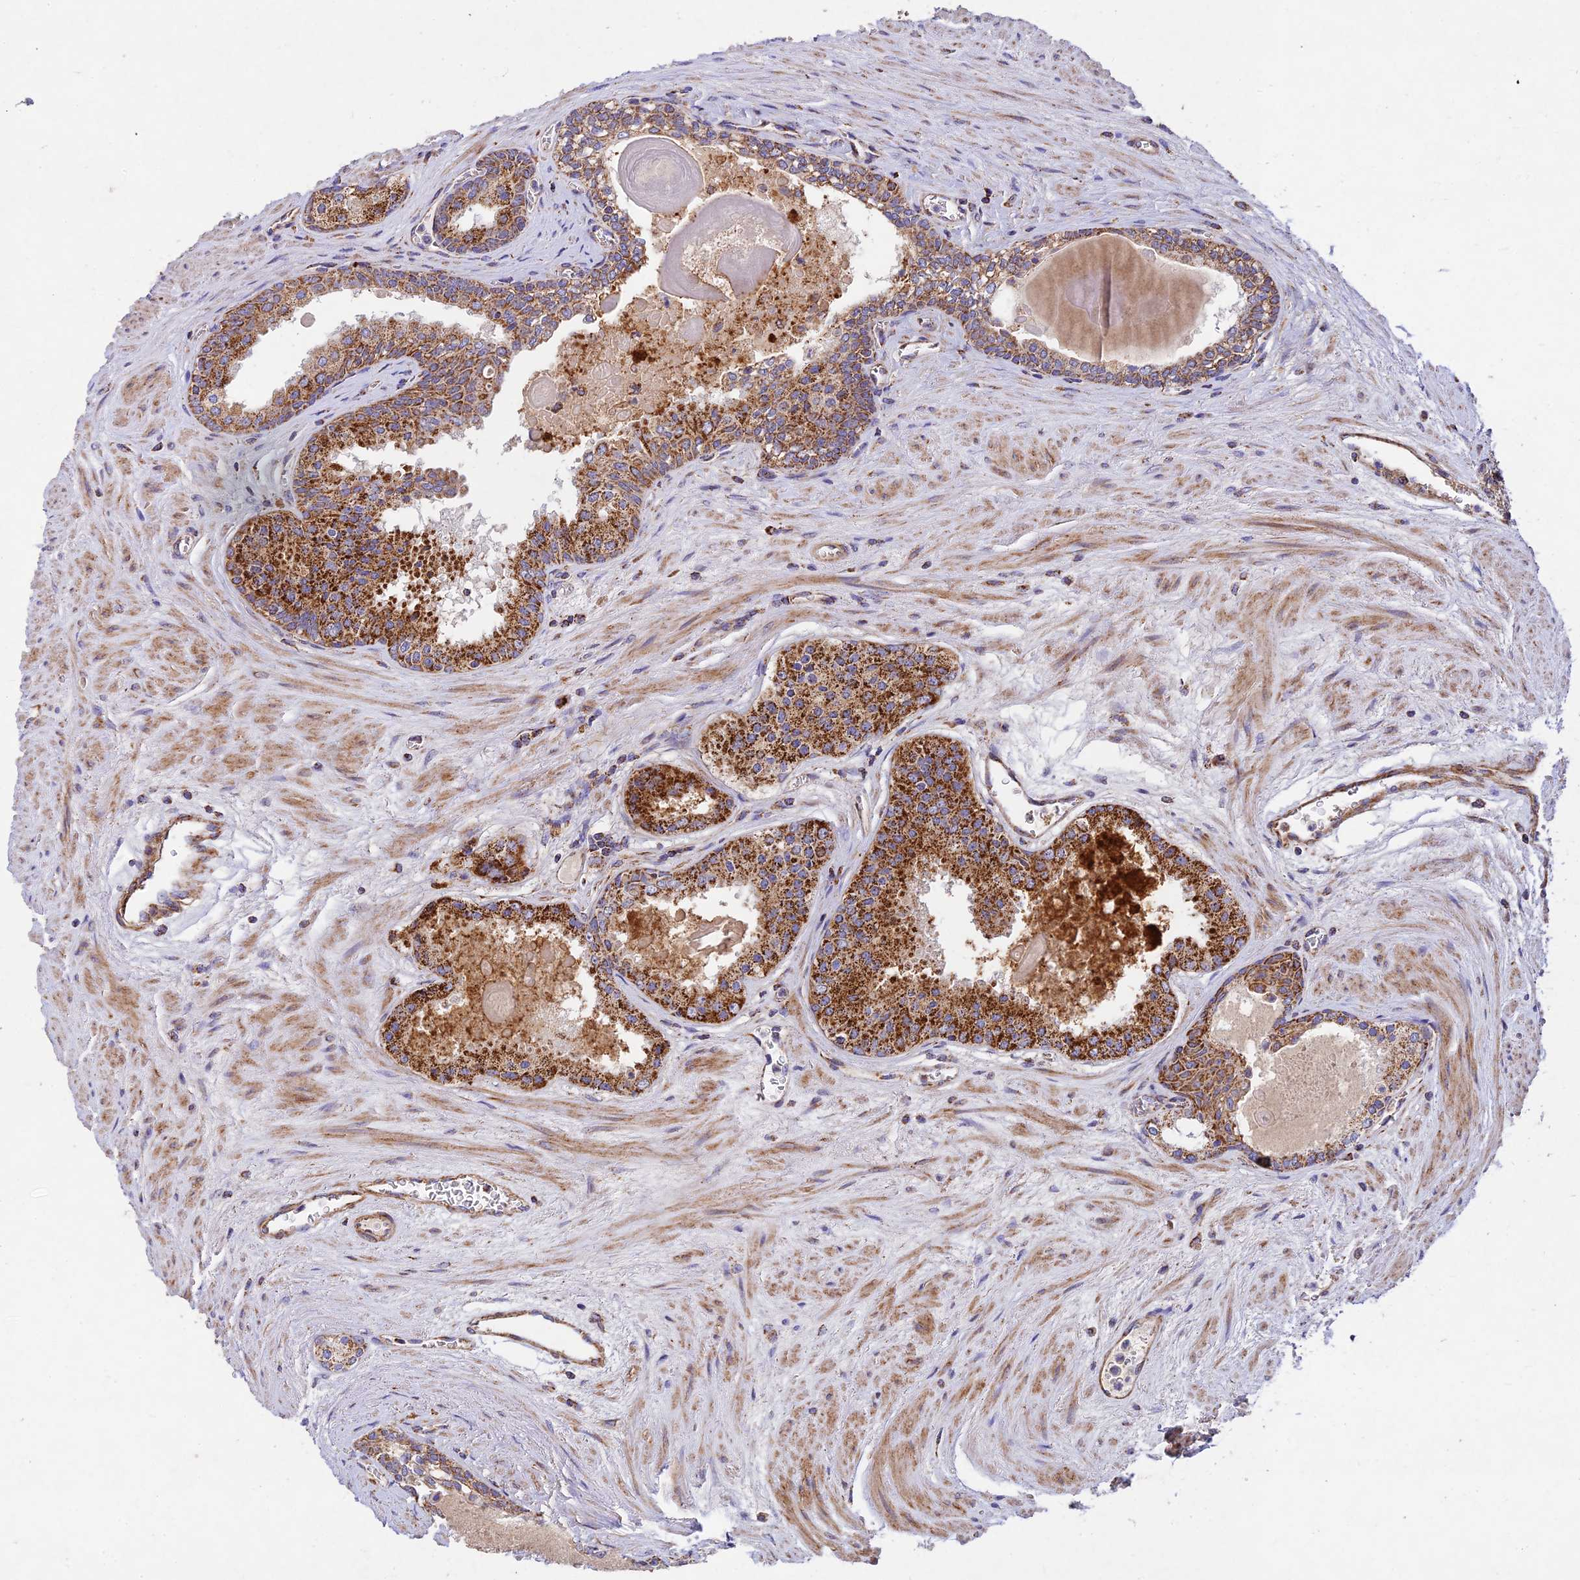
{"staining": {"intensity": "strong", "quantity": ">75%", "location": "cytoplasmic/membranous"}, "tissue": "prostate cancer", "cell_type": "Tumor cells", "image_type": "cancer", "snomed": [{"axis": "morphology", "description": "Adenocarcinoma, High grade"}, {"axis": "topography", "description": "Prostate"}], "caption": "Prostate adenocarcinoma (high-grade) stained with a brown dye displays strong cytoplasmic/membranous positive positivity in approximately >75% of tumor cells.", "gene": "KHDC3L", "patient": {"sex": "male", "age": 67}}